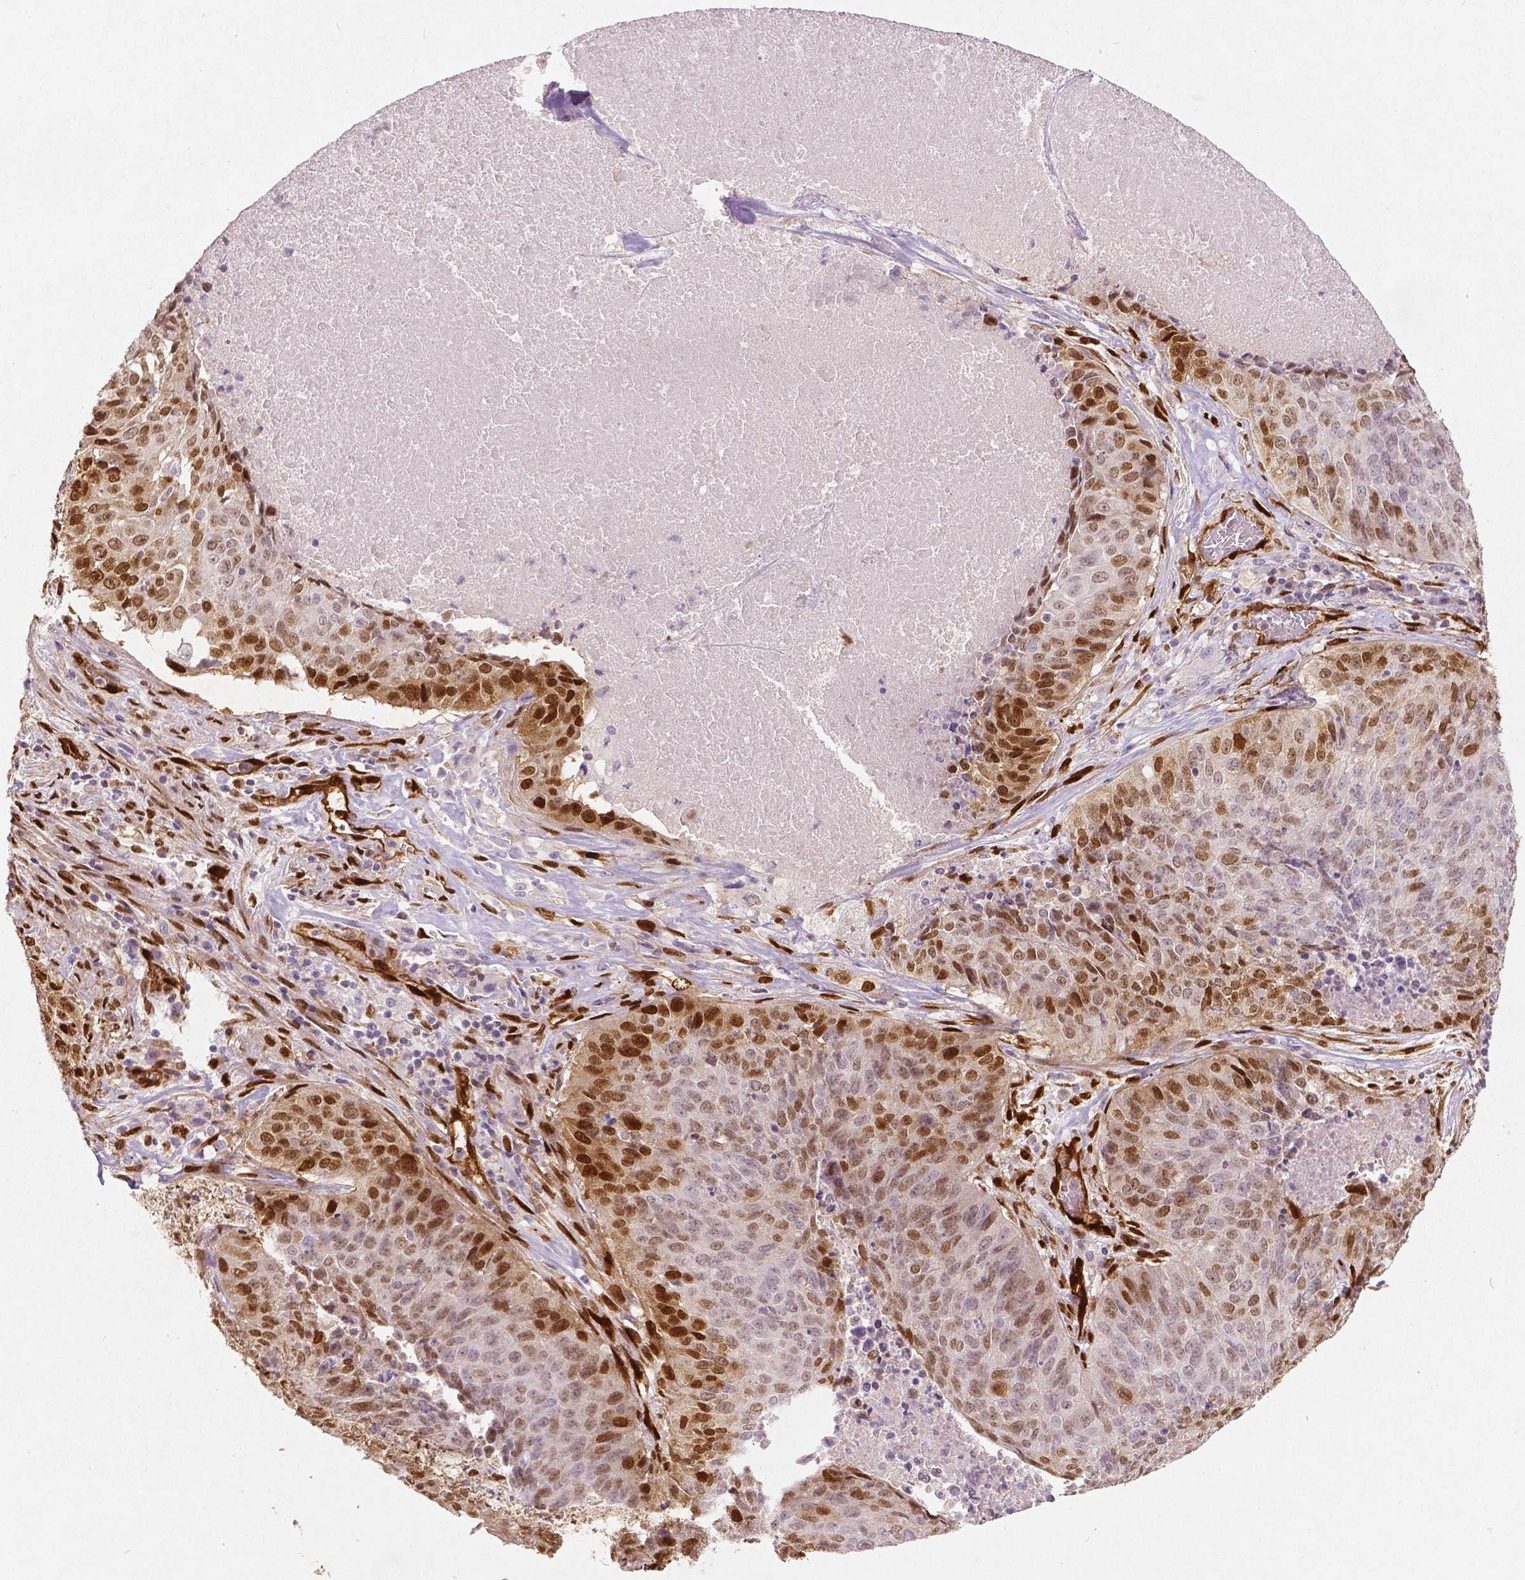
{"staining": {"intensity": "moderate", "quantity": ">75%", "location": "cytoplasmic/membranous,nuclear"}, "tissue": "lung cancer", "cell_type": "Tumor cells", "image_type": "cancer", "snomed": [{"axis": "morphology", "description": "Normal tissue, NOS"}, {"axis": "morphology", "description": "Squamous cell carcinoma, NOS"}, {"axis": "topography", "description": "Bronchus"}, {"axis": "topography", "description": "Lung"}], "caption": "IHC histopathology image of human lung squamous cell carcinoma stained for a protein (brown), which displays medium levels of moderate cytoplasmic/membranous and nuclear staining in approximately >75% of tumor cells.", "gene": "WWTR1", "patient": {"sex": "male", "age": 64}}